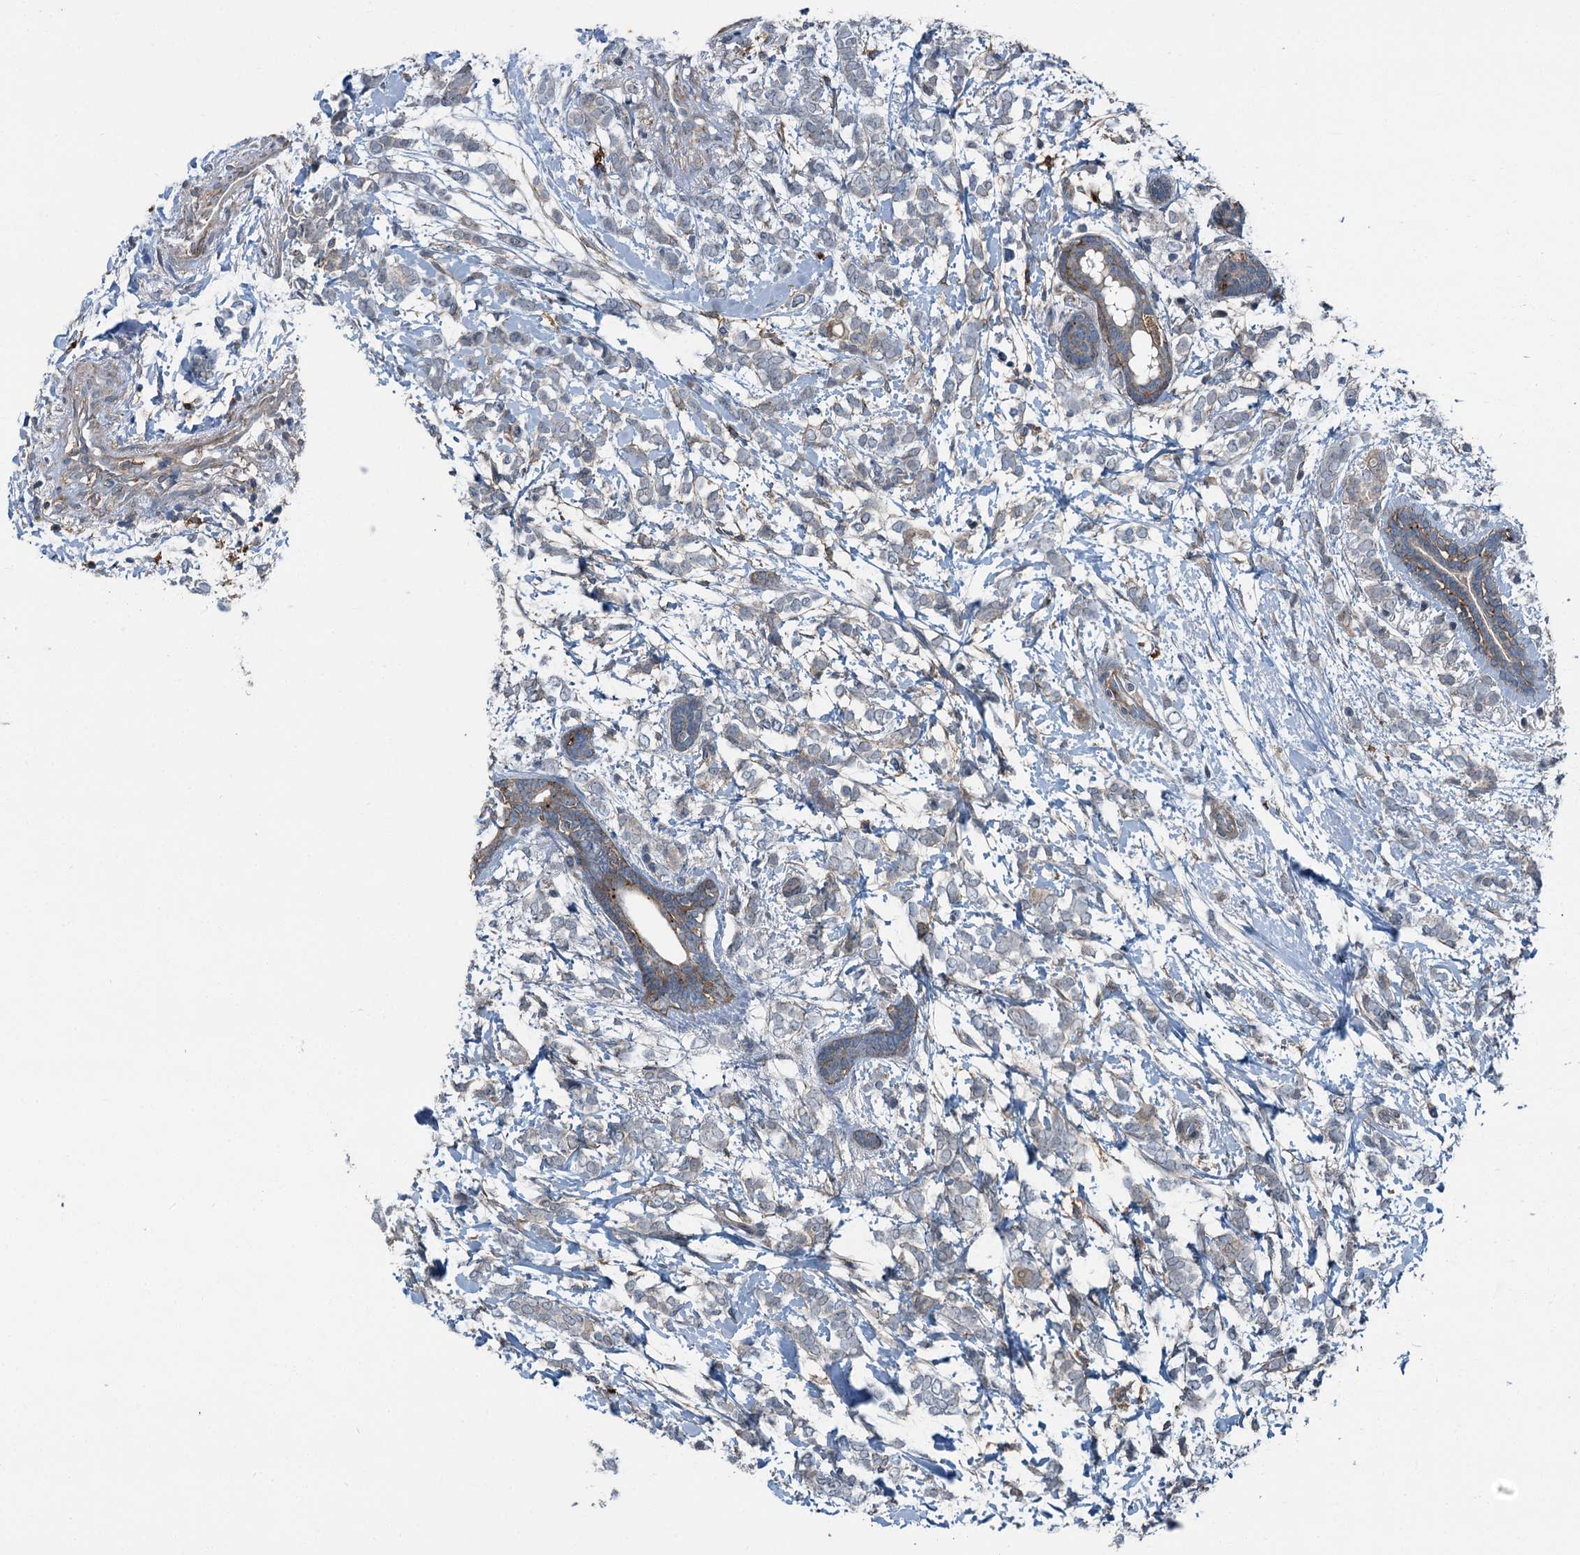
{"staining": {"intensity": "weak", "quantity": "<25%", "location": "cytoplasmic/membranous"}, "tissue": "breast cancer", "cell_type": "Tumor cells", "image_type": "cancer", "snomed": [{"axis": "morphology", "description": "Normal tissue, NOS"}, {"axis": "morphology", "description": "Lobular carcinoma"}, {"axis": "topography", "description": "Breast"}], "caption": "An immunohistochemistry micrograph of lobular carcinoma (breast) is shown. There is no staining in tumor cells of lobular carcinoma (breast).", "gene": "AXL", "patient": {"sex": "female", "age": 47}}